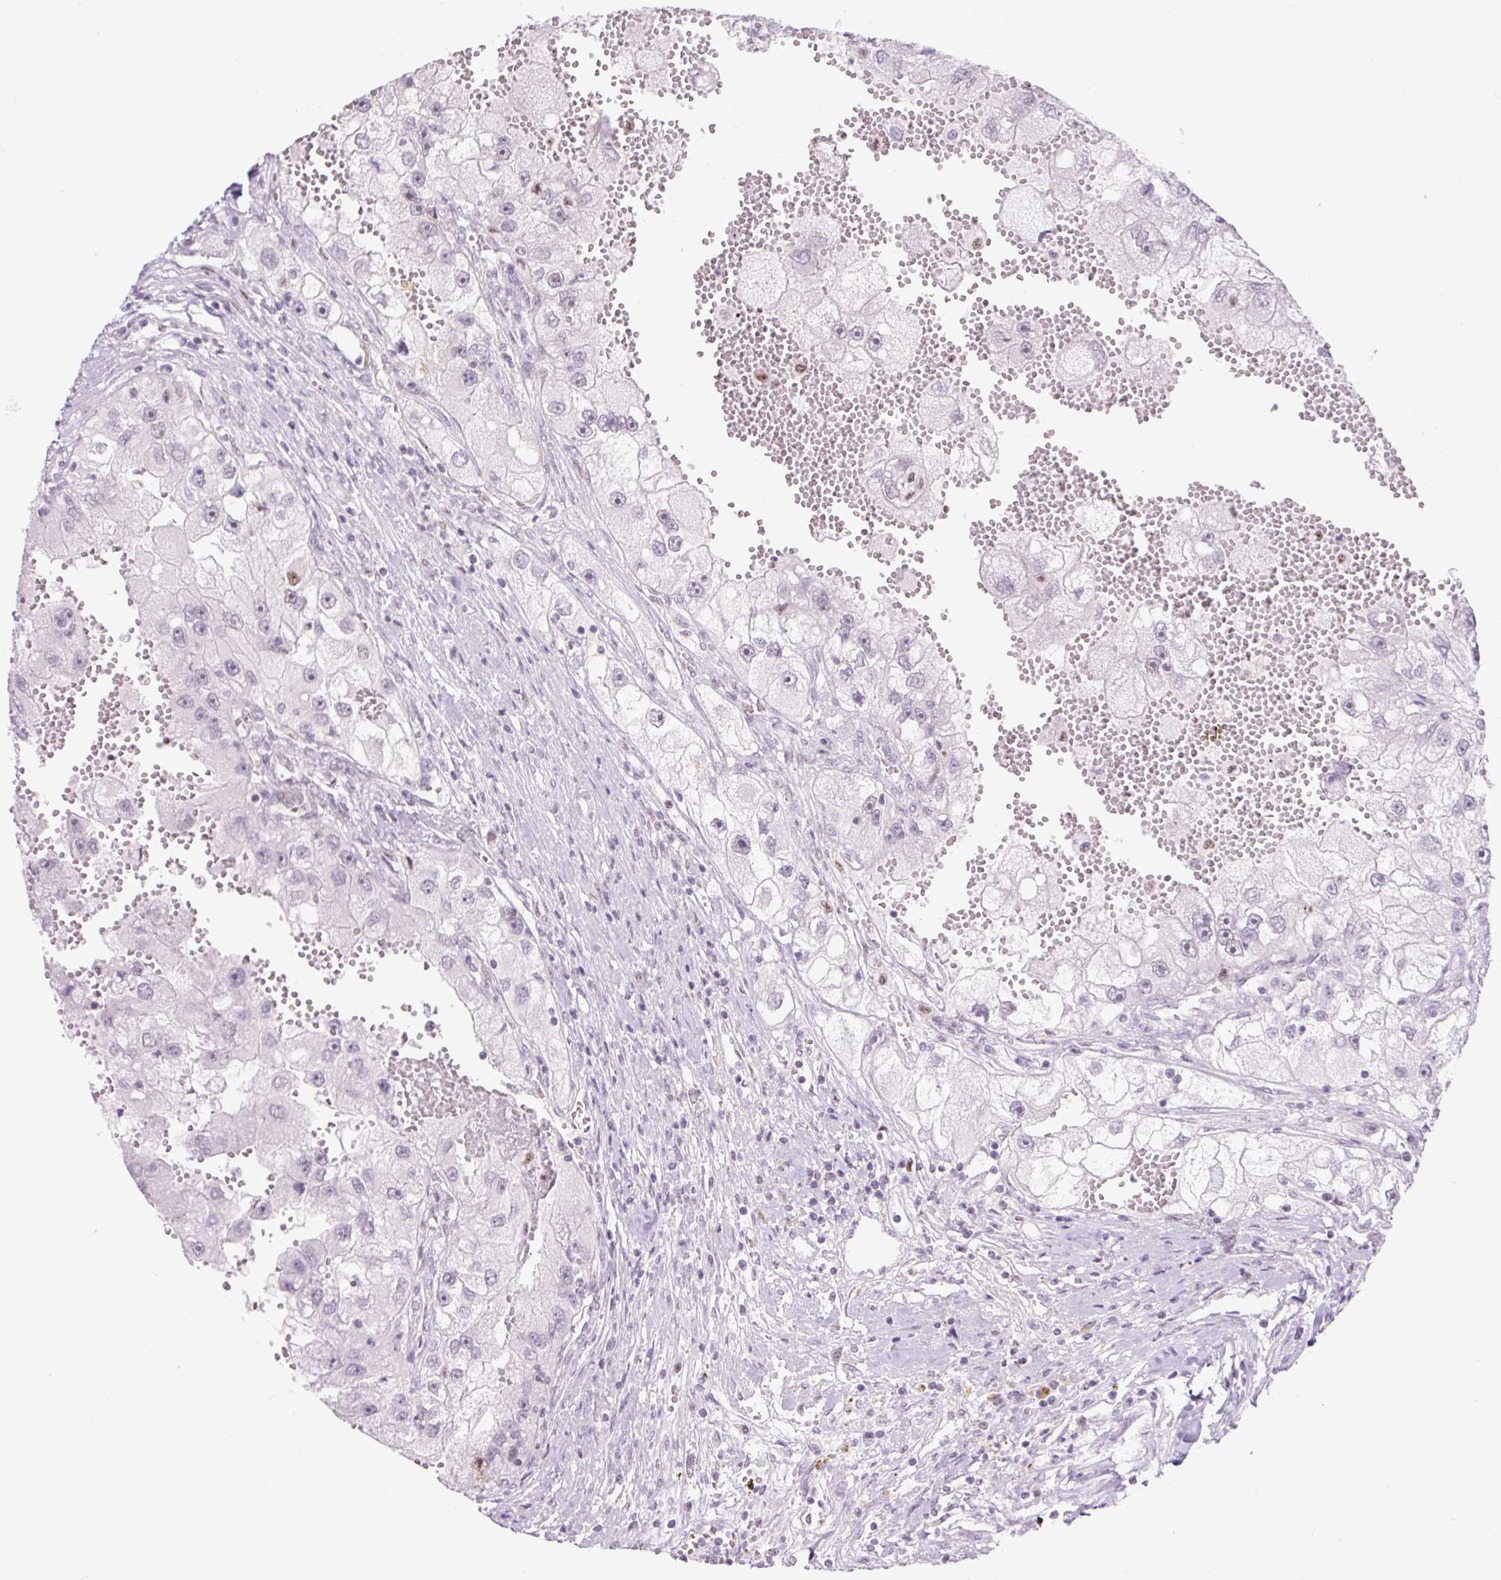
{"staining": {"intensity": "negative", "quantity": "none", "location": "none"}, "tissue": "renal cancer", "cell_type": "Tumor cells", "image_type": "cancer", "snomed": [{"axis": "morphology", "description": "Adenocarcinoma, NOS"}, {"axis": "topography", "description": "Kidney"}], "caption": "This is a histopathology image of IHC staining of renal cancer, which shows no expression in tumor cells. (DAB immunohistochemistry, high magnification).", "gene": "TLE3", "patient": {"sex": "male", "age": 63}}